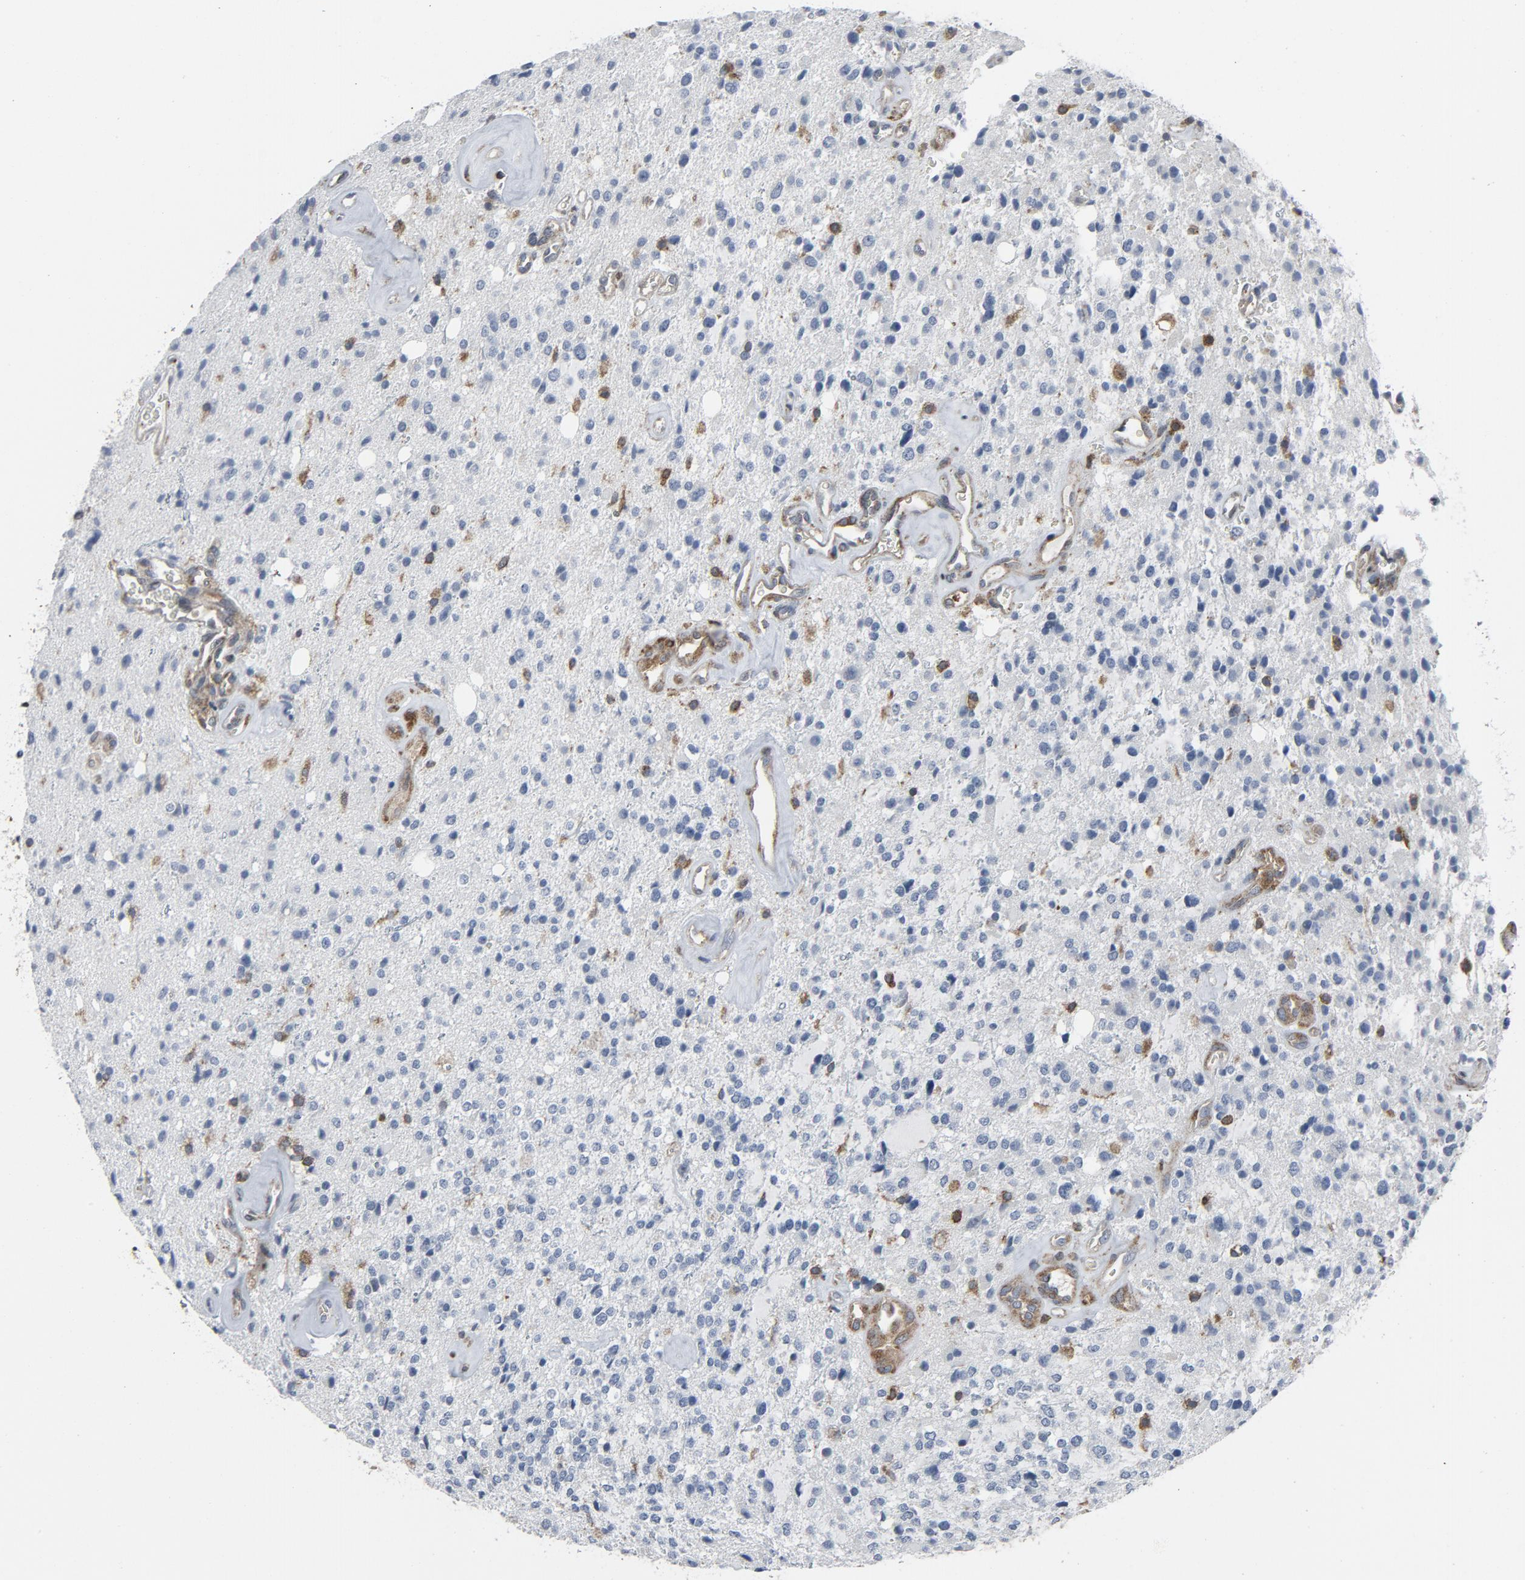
{"staining": {"intensity": "negative", "quantity": "none", "location": "none"}, "tissue": "glioma", "cell_type": "Tumor cells", "image_type": "cancer", "snomed": [{"axis": "morphology", "description": "Glioma, malignant, High grade"}, {"axis": "topography", "description": "Brain"}], "caption": "Image shows no significant protein positivity in tumor cells of malignant high-grade glioma. (DAB IHC visualized using brightfield microscopy, high magnification).", "gene": "LCP2", "patient": {"sex": "male", "age": 47}}